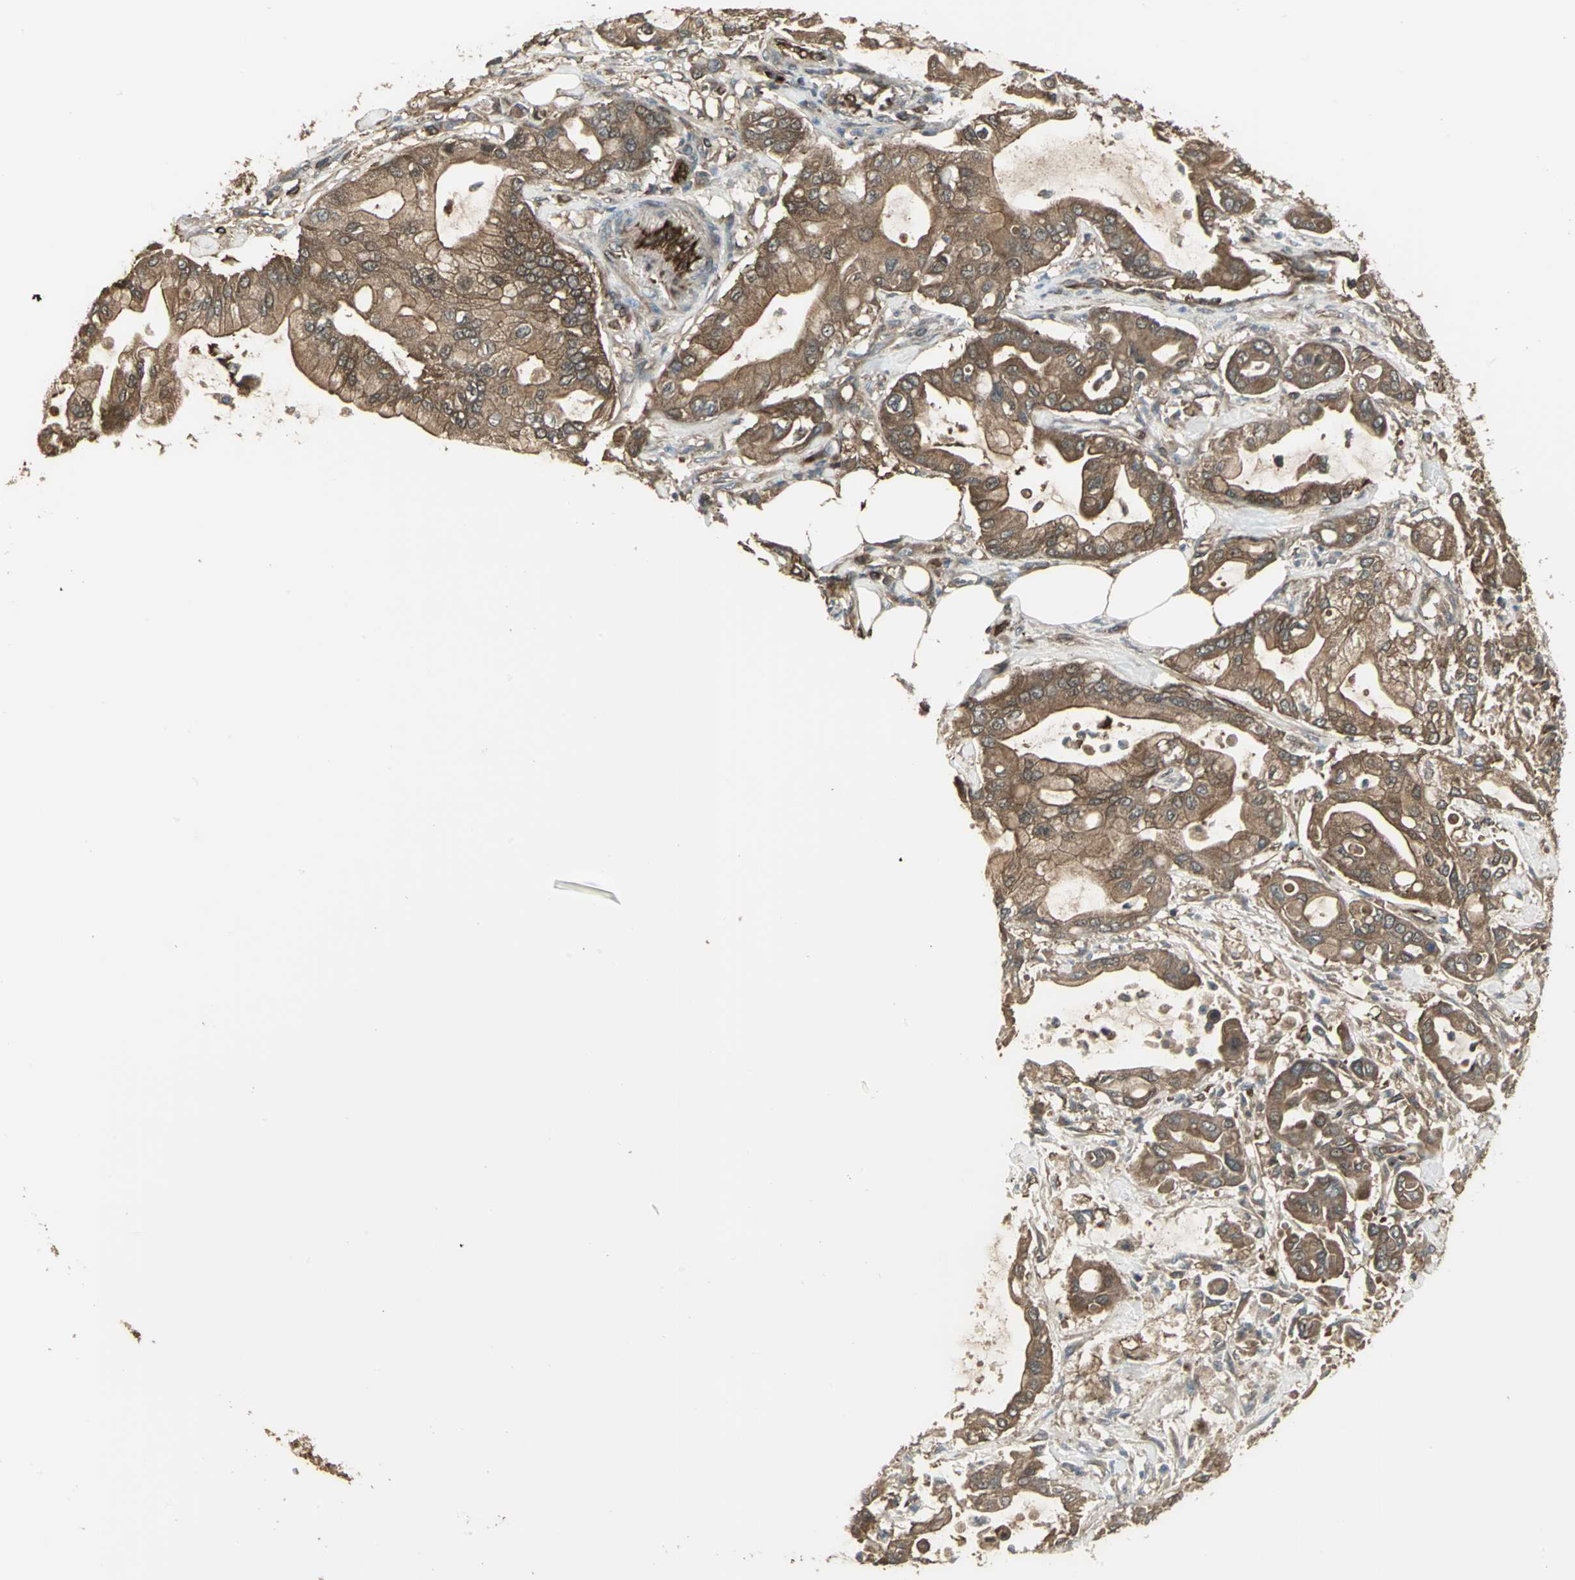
{"staining": {"intensity": "moderate", "quantity": ">75%", "location": "cytoplasmic/membranous"}, "tissue": "pancreatic cancer", "cell_type": "Tumor cells", "image_type": "cancer", "snomed": [{"axis": "morphology", "description": "Adenocarcinoma, NOS"}, {"axis": "morphology", "description": "Adenocarcinoma, metastatic, NOS"}, {"axis": "topography", "description": "Lymph node"}, {"axis": "topography", "description": "Pancreas"}, {"axis": "topography", "description": "Duodenum"}], "caption": "Protein analysis of adenocarcinoma (pancreatic) tissue displays moderate cytoplasmic/membranous positivity in approximately >75% of tumor cells. (Stains: DAB in brown, nuclei in blue, Microscopy: brightfield microscopy at high magnification).", "gene": "PRXL2B", "patient": {"sex": "female", "age": 64}}